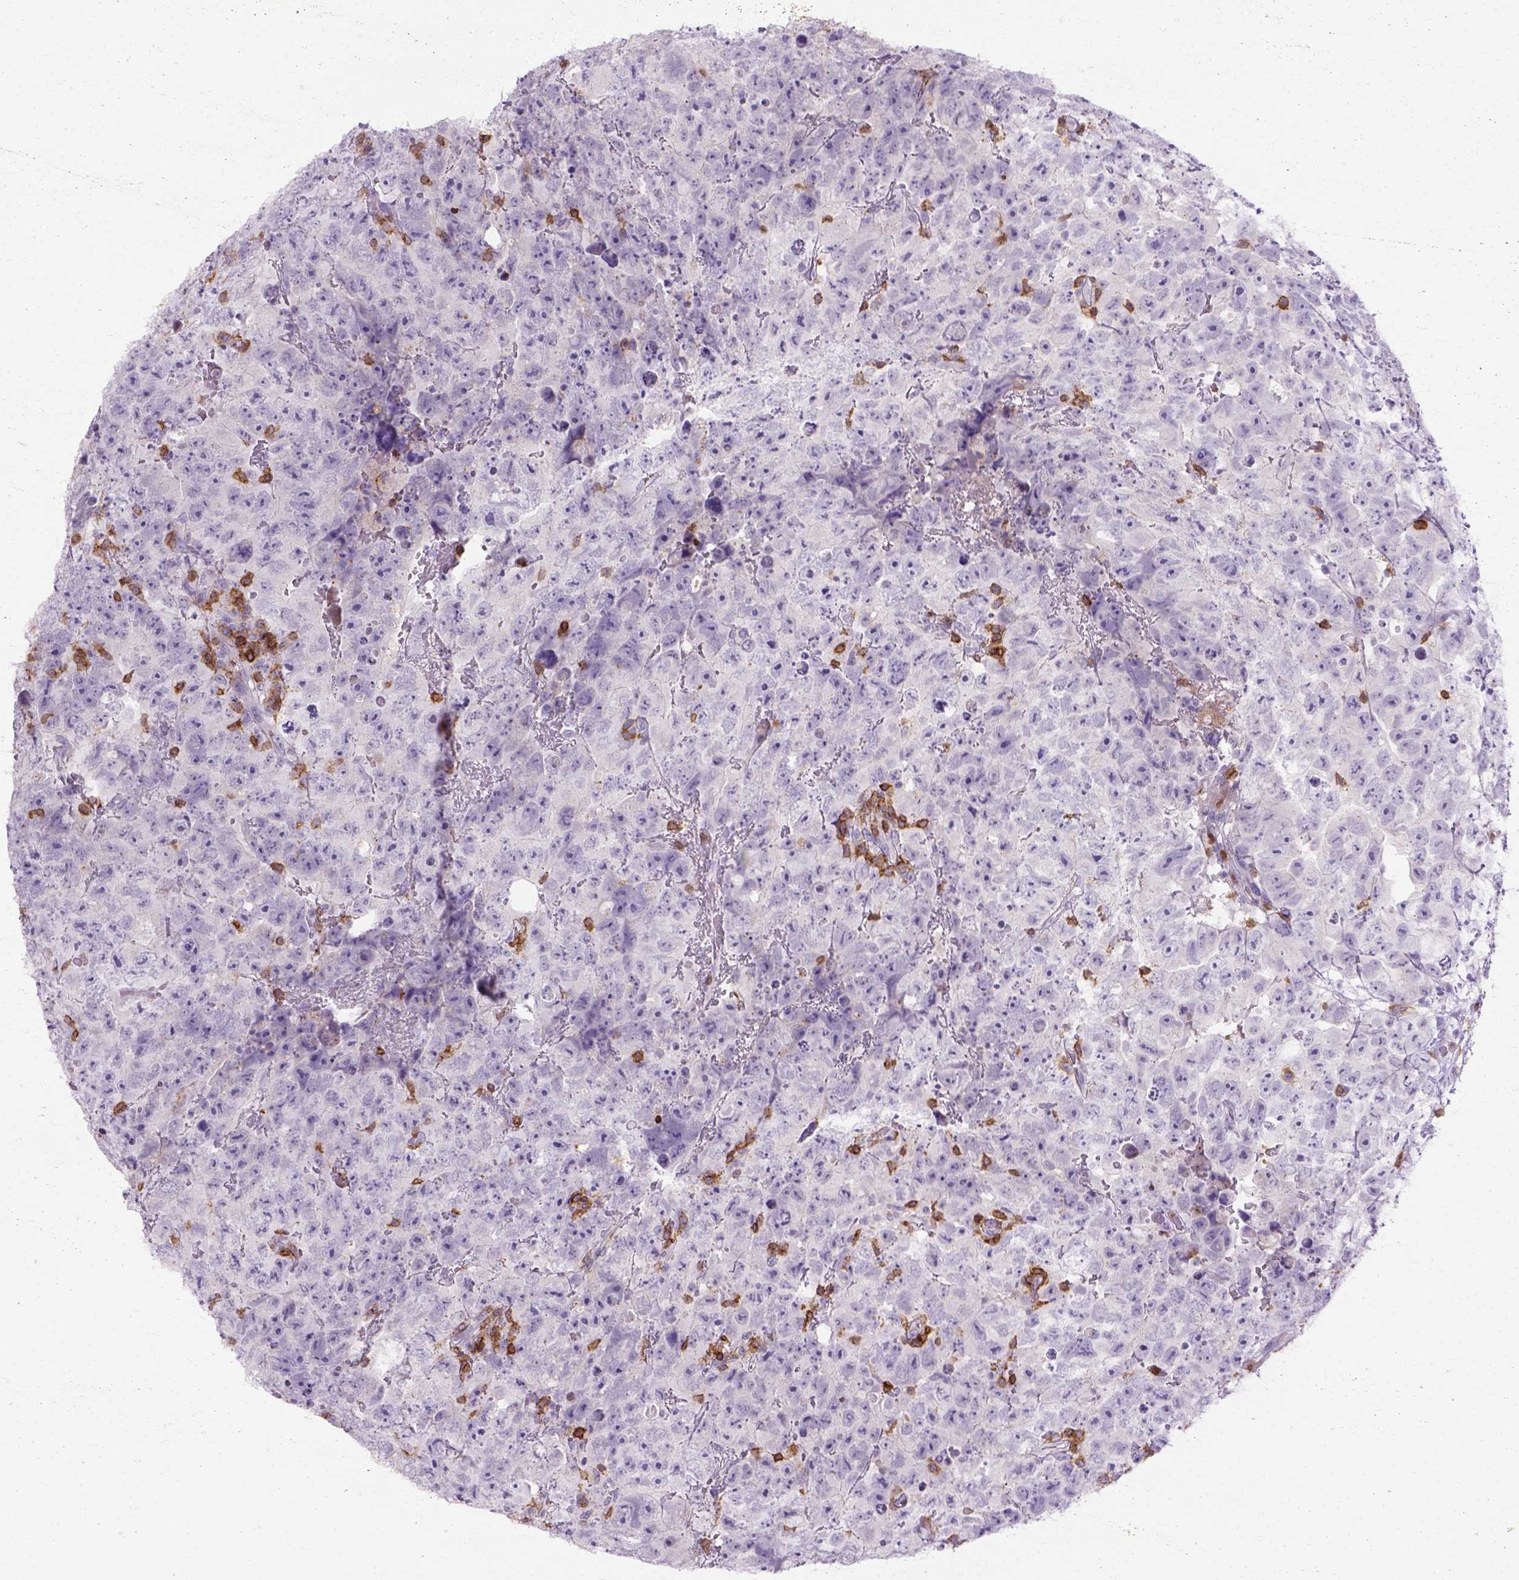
{"staining": {"intensity": "negative", "quantity": "none", "location": "none"}, "tissue": "testis cancer", "cell_type": "Tumor cells", "image_type": "cancer", "snomed": [{"axis": "morphology", "description": "Carcinoma, Embryonal, NOS"}, {"axis": "topography", "description": "Testis"}], "caption": "DAB (3,3'-diaminobenzidine) immunohistochemical staining of testis embryonal carcinoma demonstrates no significant expression in tumor cells. (Stains: DAB (3,3'-diaminobenzidine) IHC with hematoxylin counter stain, Microscopy: brightfield microscopy at high magnification).", "gene": "CD3E", "patient": {"sex": "male", "age": 24}}